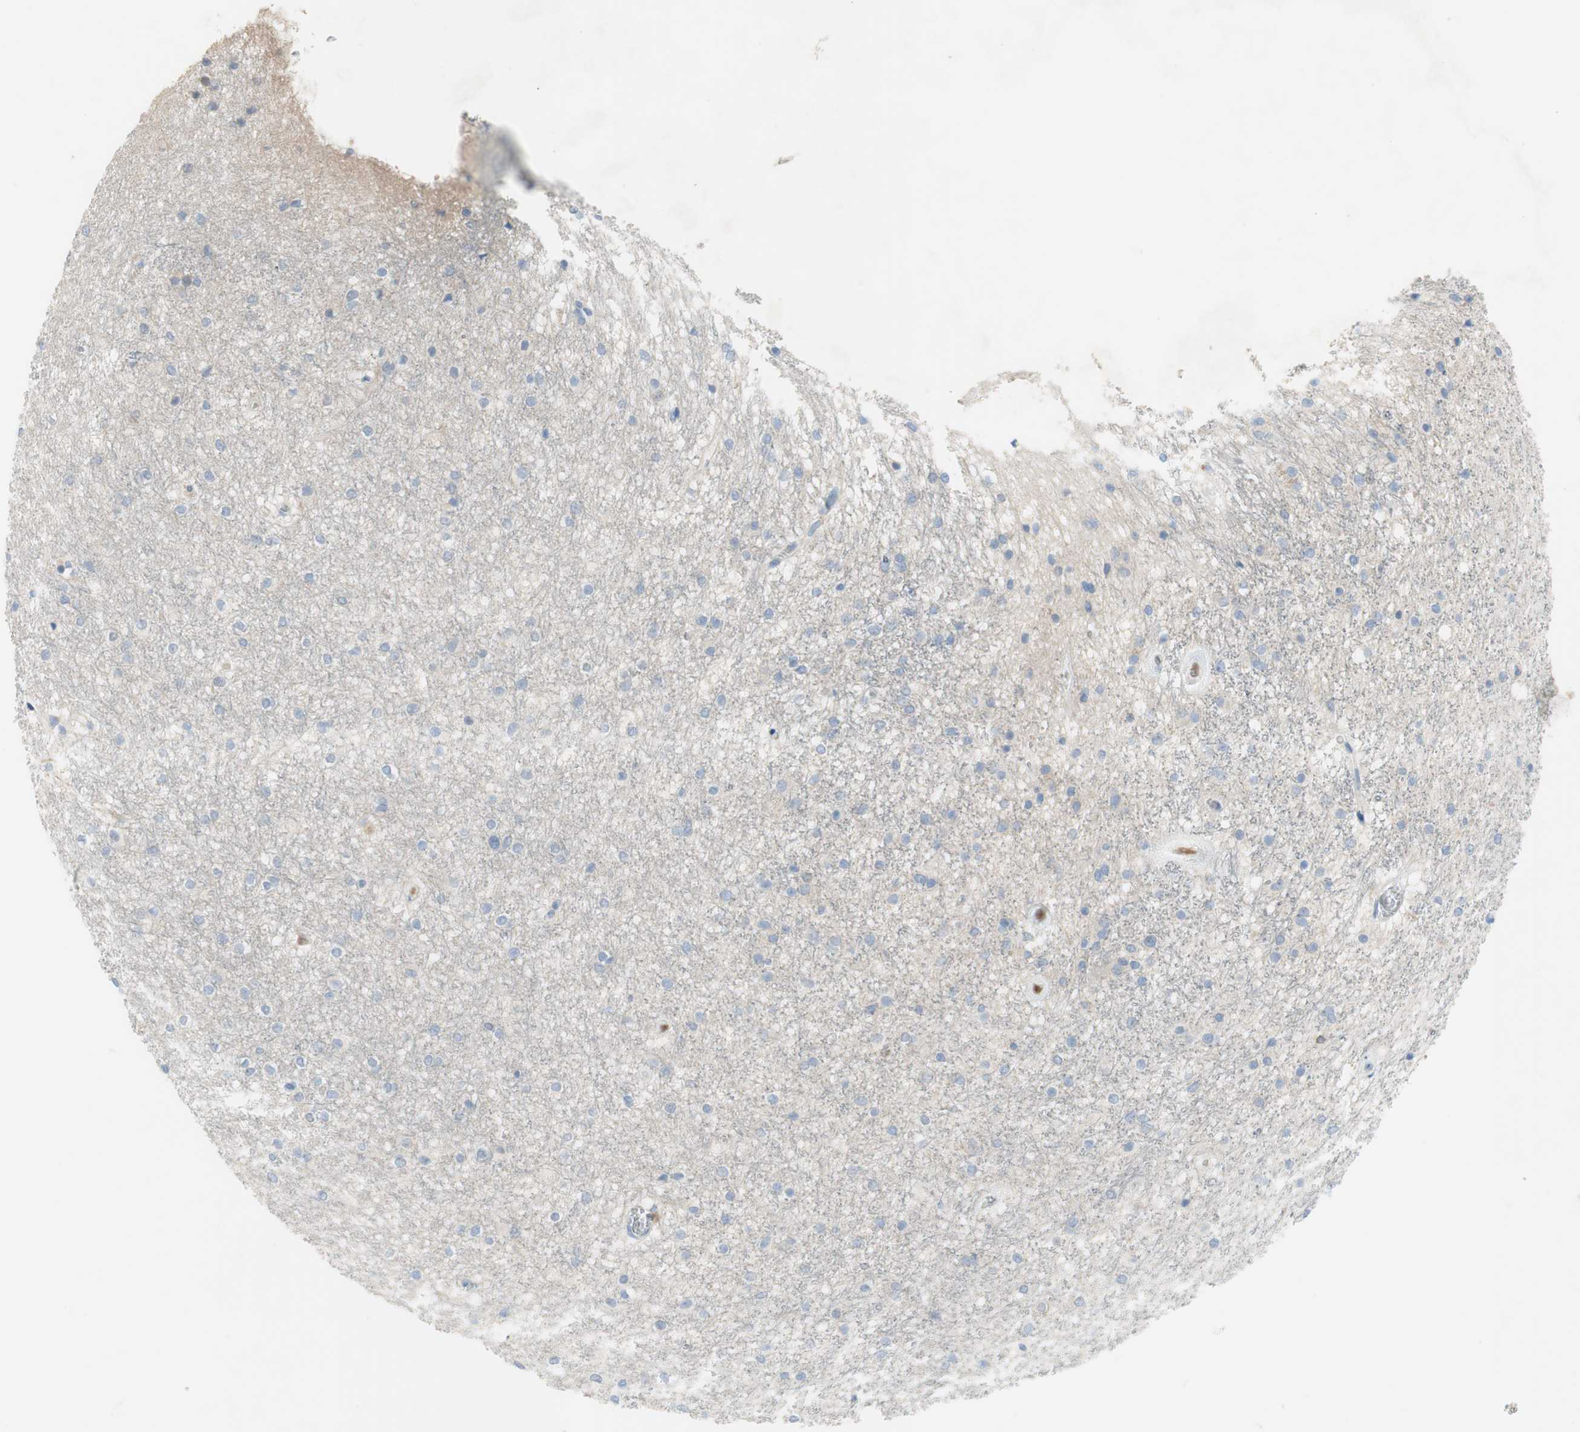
{"staining": {"intensity": "negative", "quantity": "none", "location": "none"}, "tissue": "caudate", "cell_type": "Glial cells", "image_type": "normal", "snomed": [{"axis": "morphology", "description": "Normal tissue, NOS"}, {"axis": "topography", "description": "Lateral ventricle wall"}], "caption": "Benign caudate was stained to show a protein in brown. There is no significant positivity in glial cells. (DAB (3,3'-diaminobenzidine) immunohistochemistry (IHC), high magnification).", "gene": "FDFT1", "patient": {"sex": "female", "age": 19}}